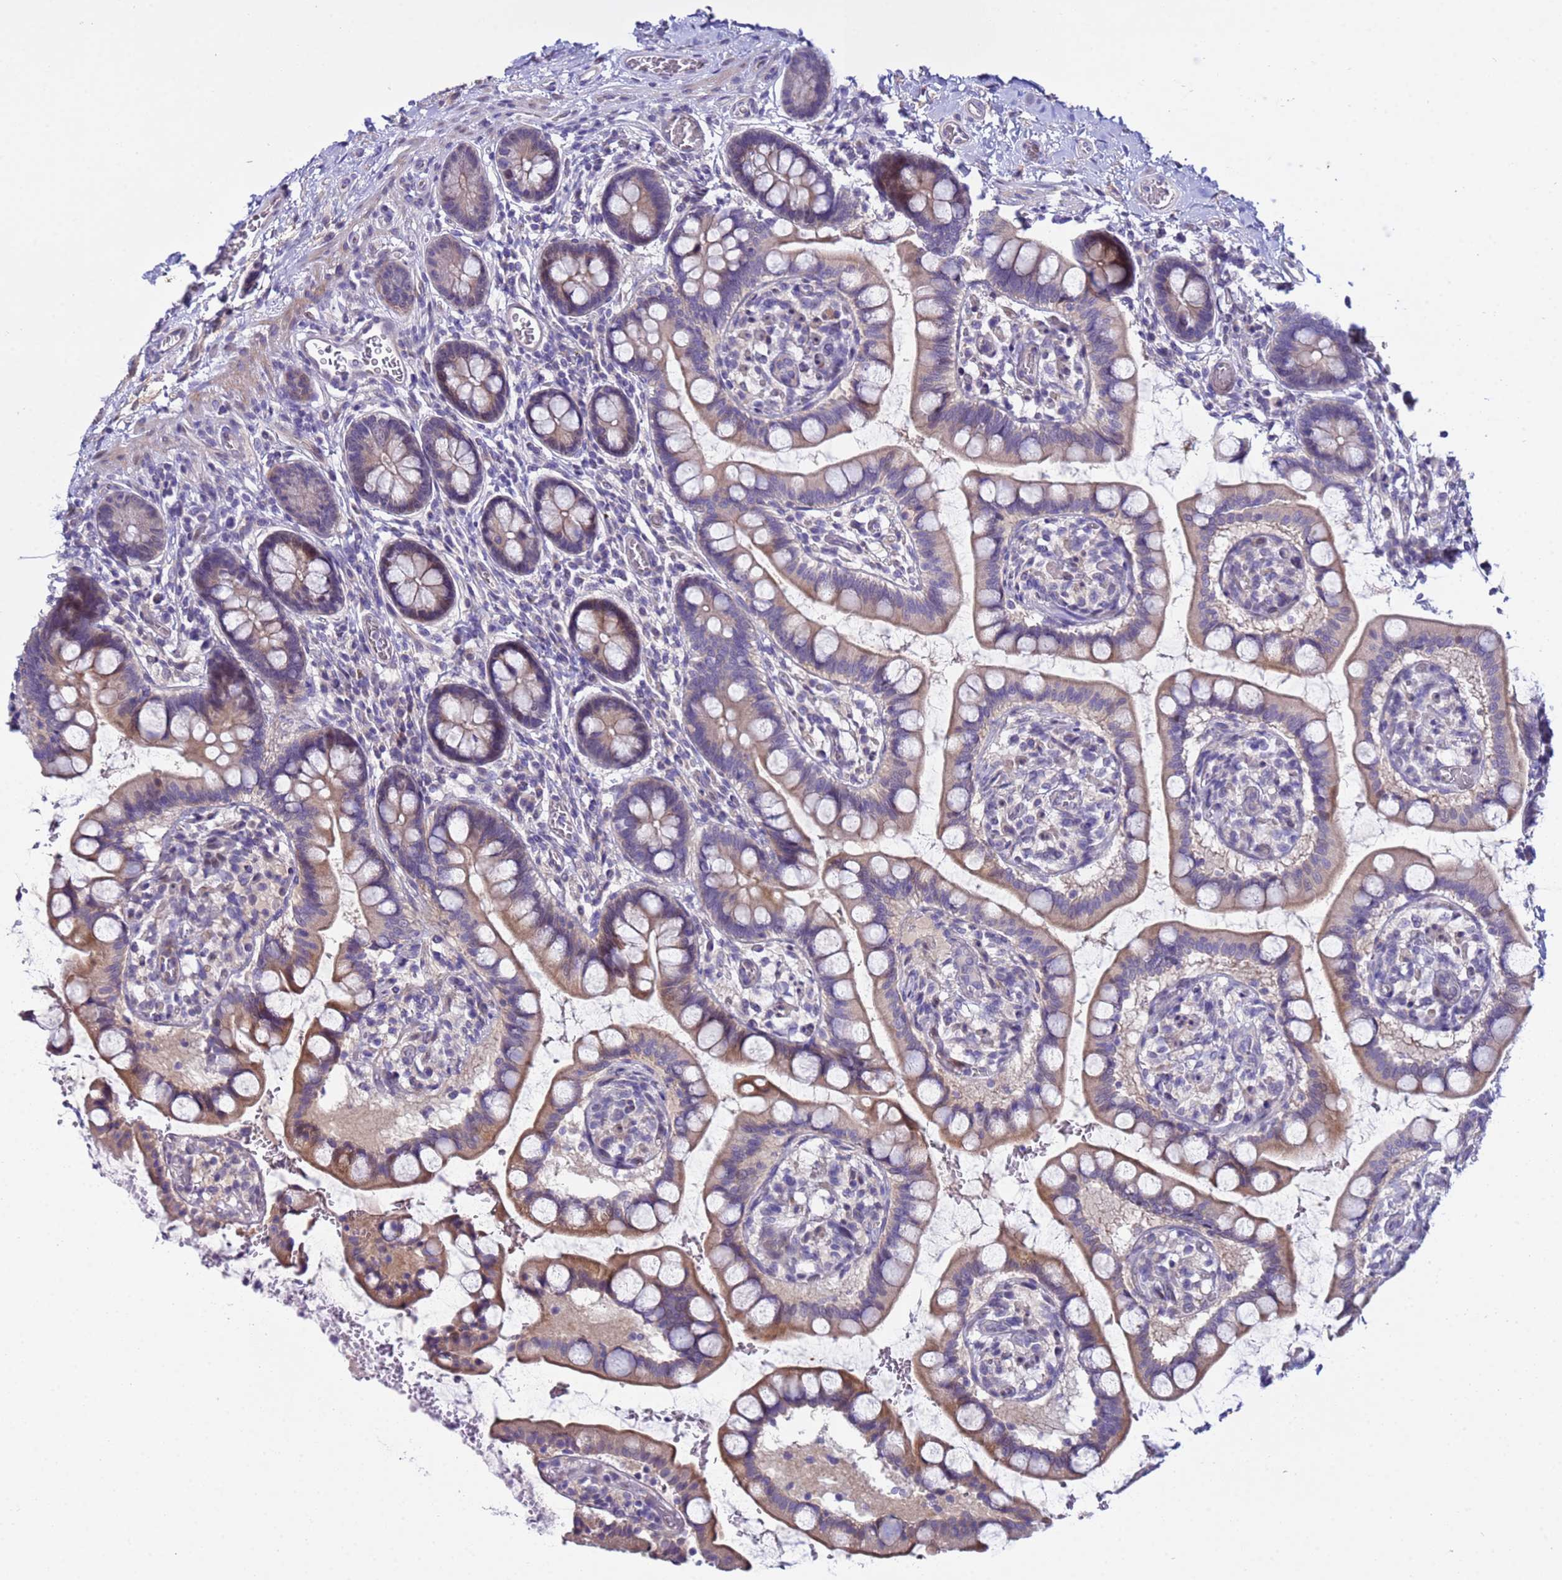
{"staining": {"intensity": "moderate", "quantity": ">75%", "location": "cytoplasmic/membranous"}, "tissue": "small intestine", "cell_type": "Glandular cells", "image_type": "normal", "snomed": [{"axis": "morphology", "description": "Normal tissue, NOS"}, {"axis": "topography", "description": "Small intestine"}], "caption": "This micrograph reveals immunohistochemistry staining of benign small intestine, with medium moderate cytoplasmic/membranous expression in approximately >75% of glandular cells.", "gene": "IGSF11", "patient": {"sex": "male", "age": 52}}